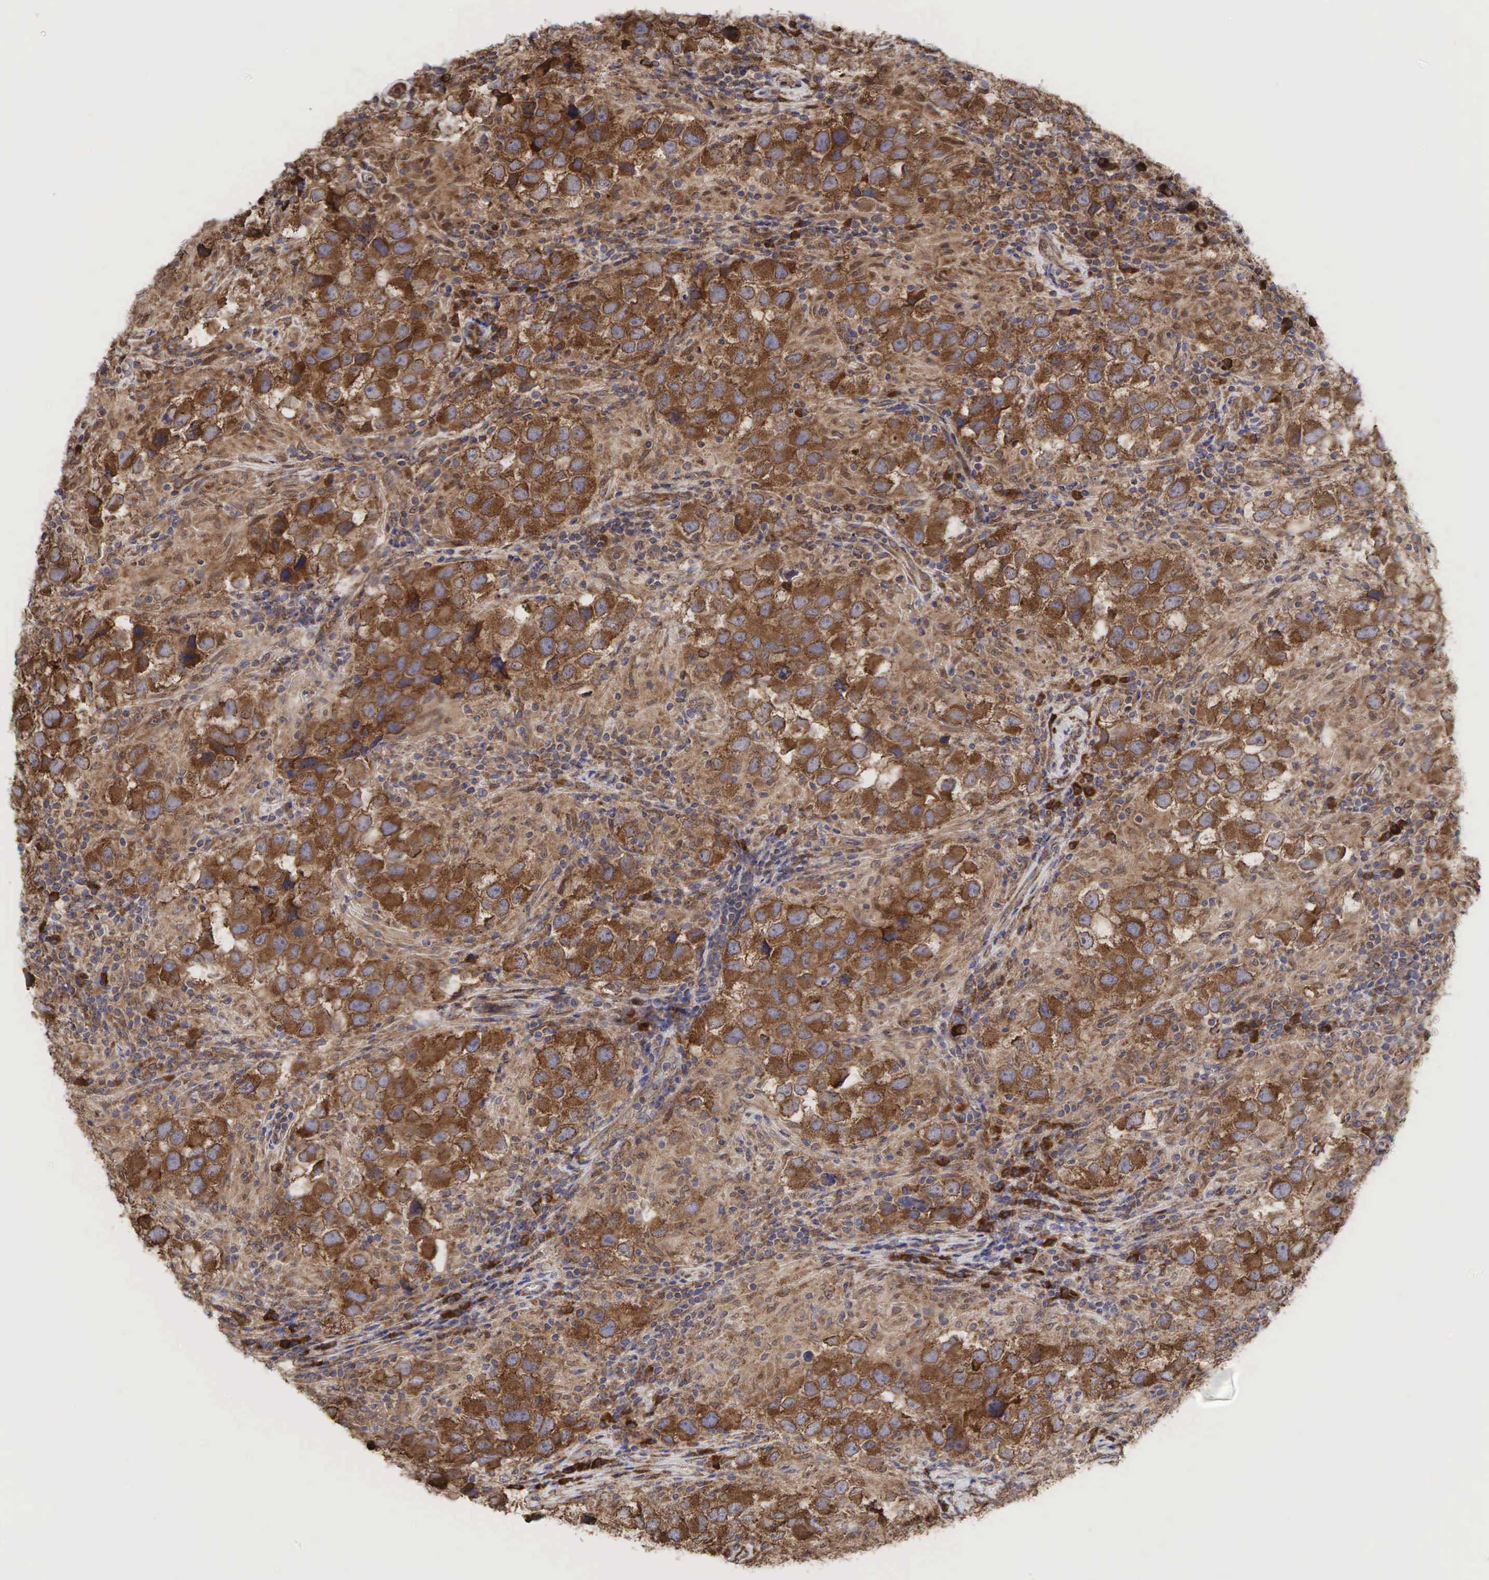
{"staining": {"intensity": "strong", "quantity": ">75%", "location": "cytoplasmic/membranous"}, "tissue": "testis cancer", "cell_type": "Tumor cells", "image_type": "cancer", "snomed": [{"axis": "morphology", "description": "Carcinoma, Embryonal, NOS"}, {"axis": "topography", "description": "Testis"}], "caption": "Immunohistochemistry (IHC) micrograph of testis cancer stained for a protein (brown), which reveals high levels of strong cytoplasmic/membranous staining in about >75% of tumor cells.", "gene": "PABPC5", "patient": {"sex": "male", "age": 21}}